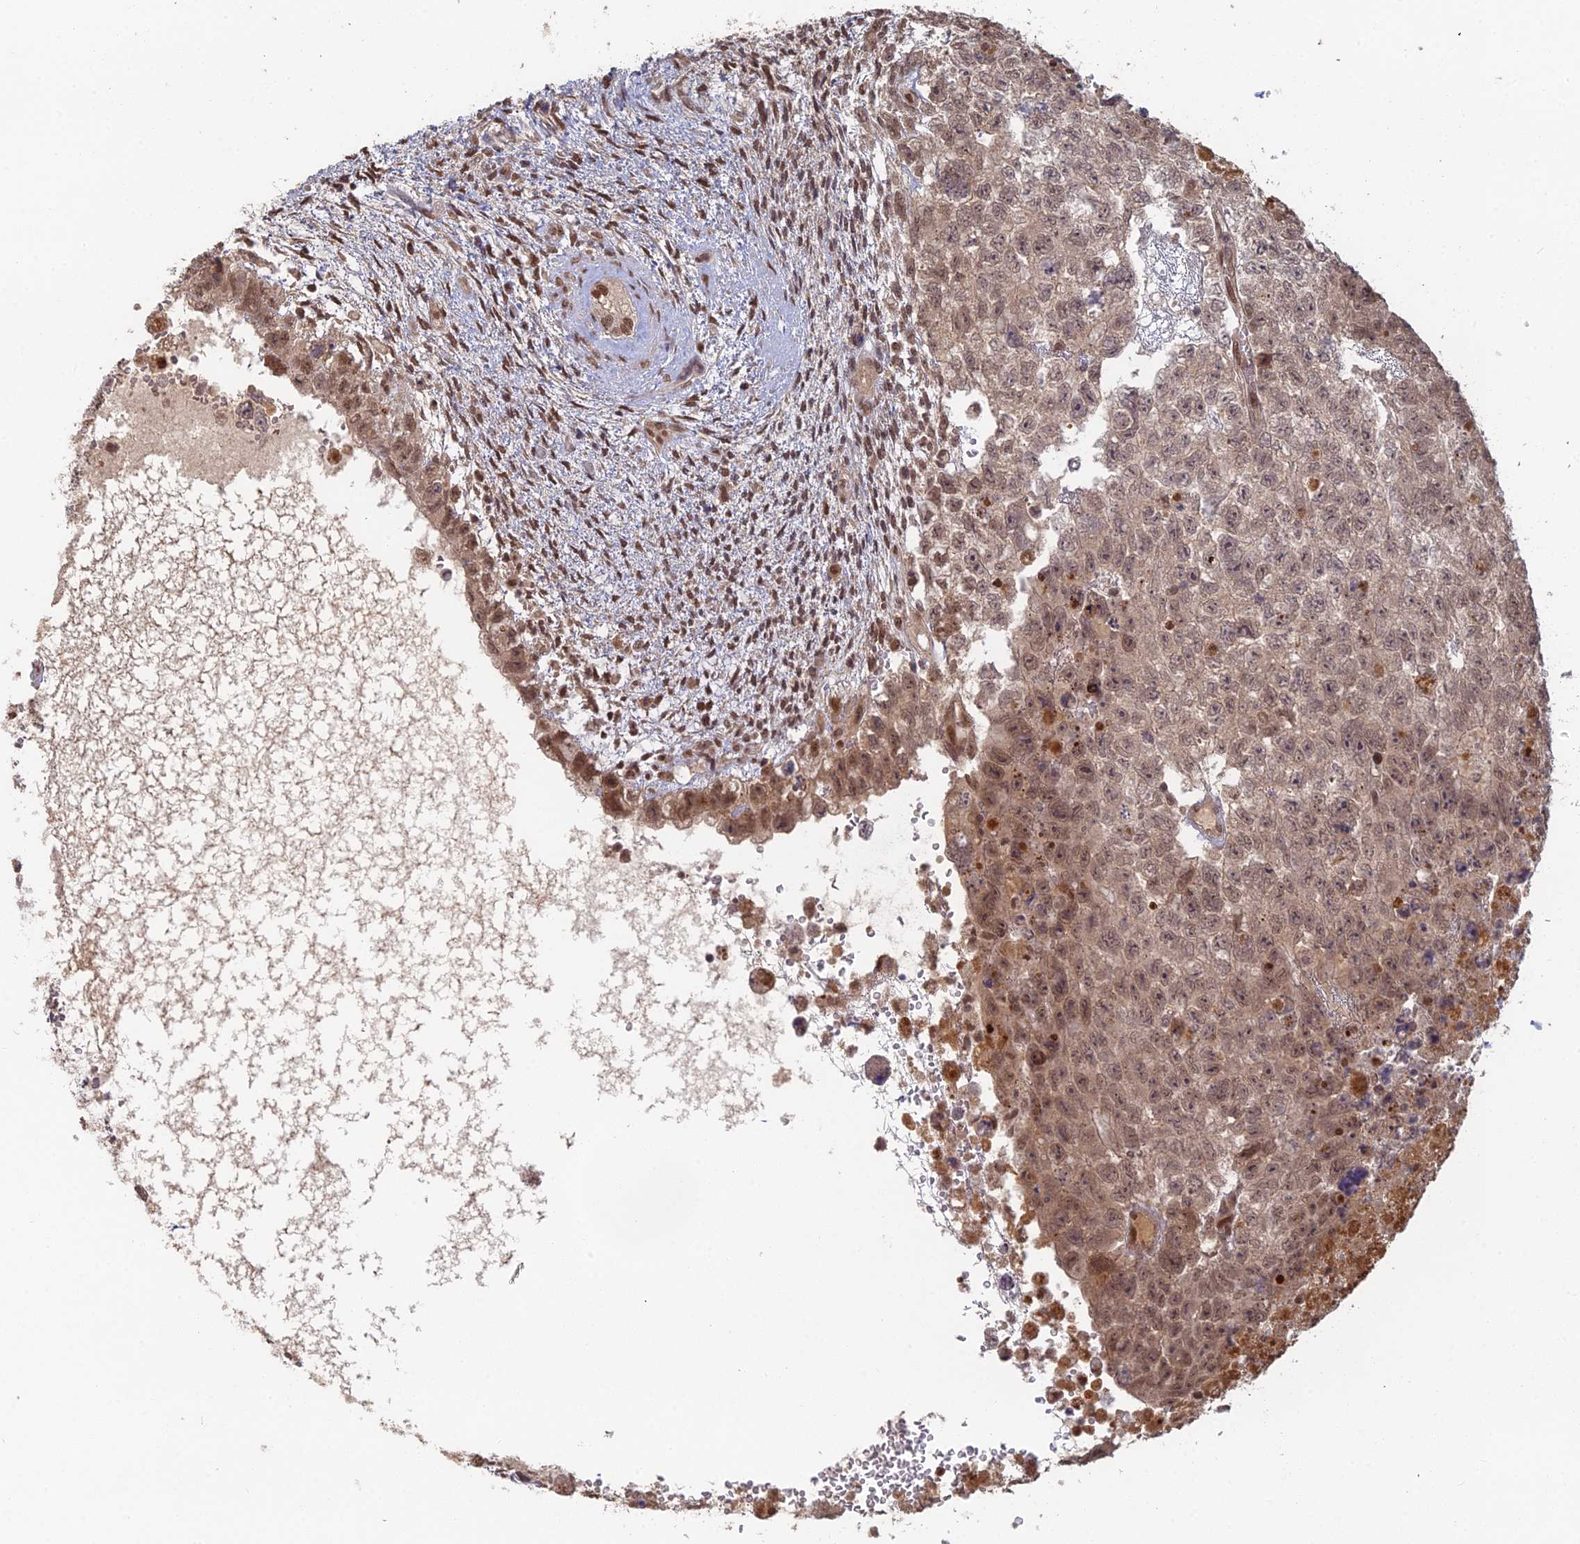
{"staining": {"intensity": "moderate", "quantity": "25%-75%", "location": "cytoplasmic/membranous,nuclear"}, "tissue": "testis cancer", "cell_type": "Tumor cells", "image_type": "cancer", "snomed": [{"axis": "morphology", "description": "Carcinoma, Embryonal, NOS"}, {"axis": "topography", "description": "Testis"}], "caption": "Embryonal carcinoma (testis) was stained to show a protein in brown. There is medium levels of moderate cytoplasmic/membranous and nuclear staining in about 25%-75% of tumor cells.", "gene": "RANBP3", "patient": {"sex": "male", "age": 26}}